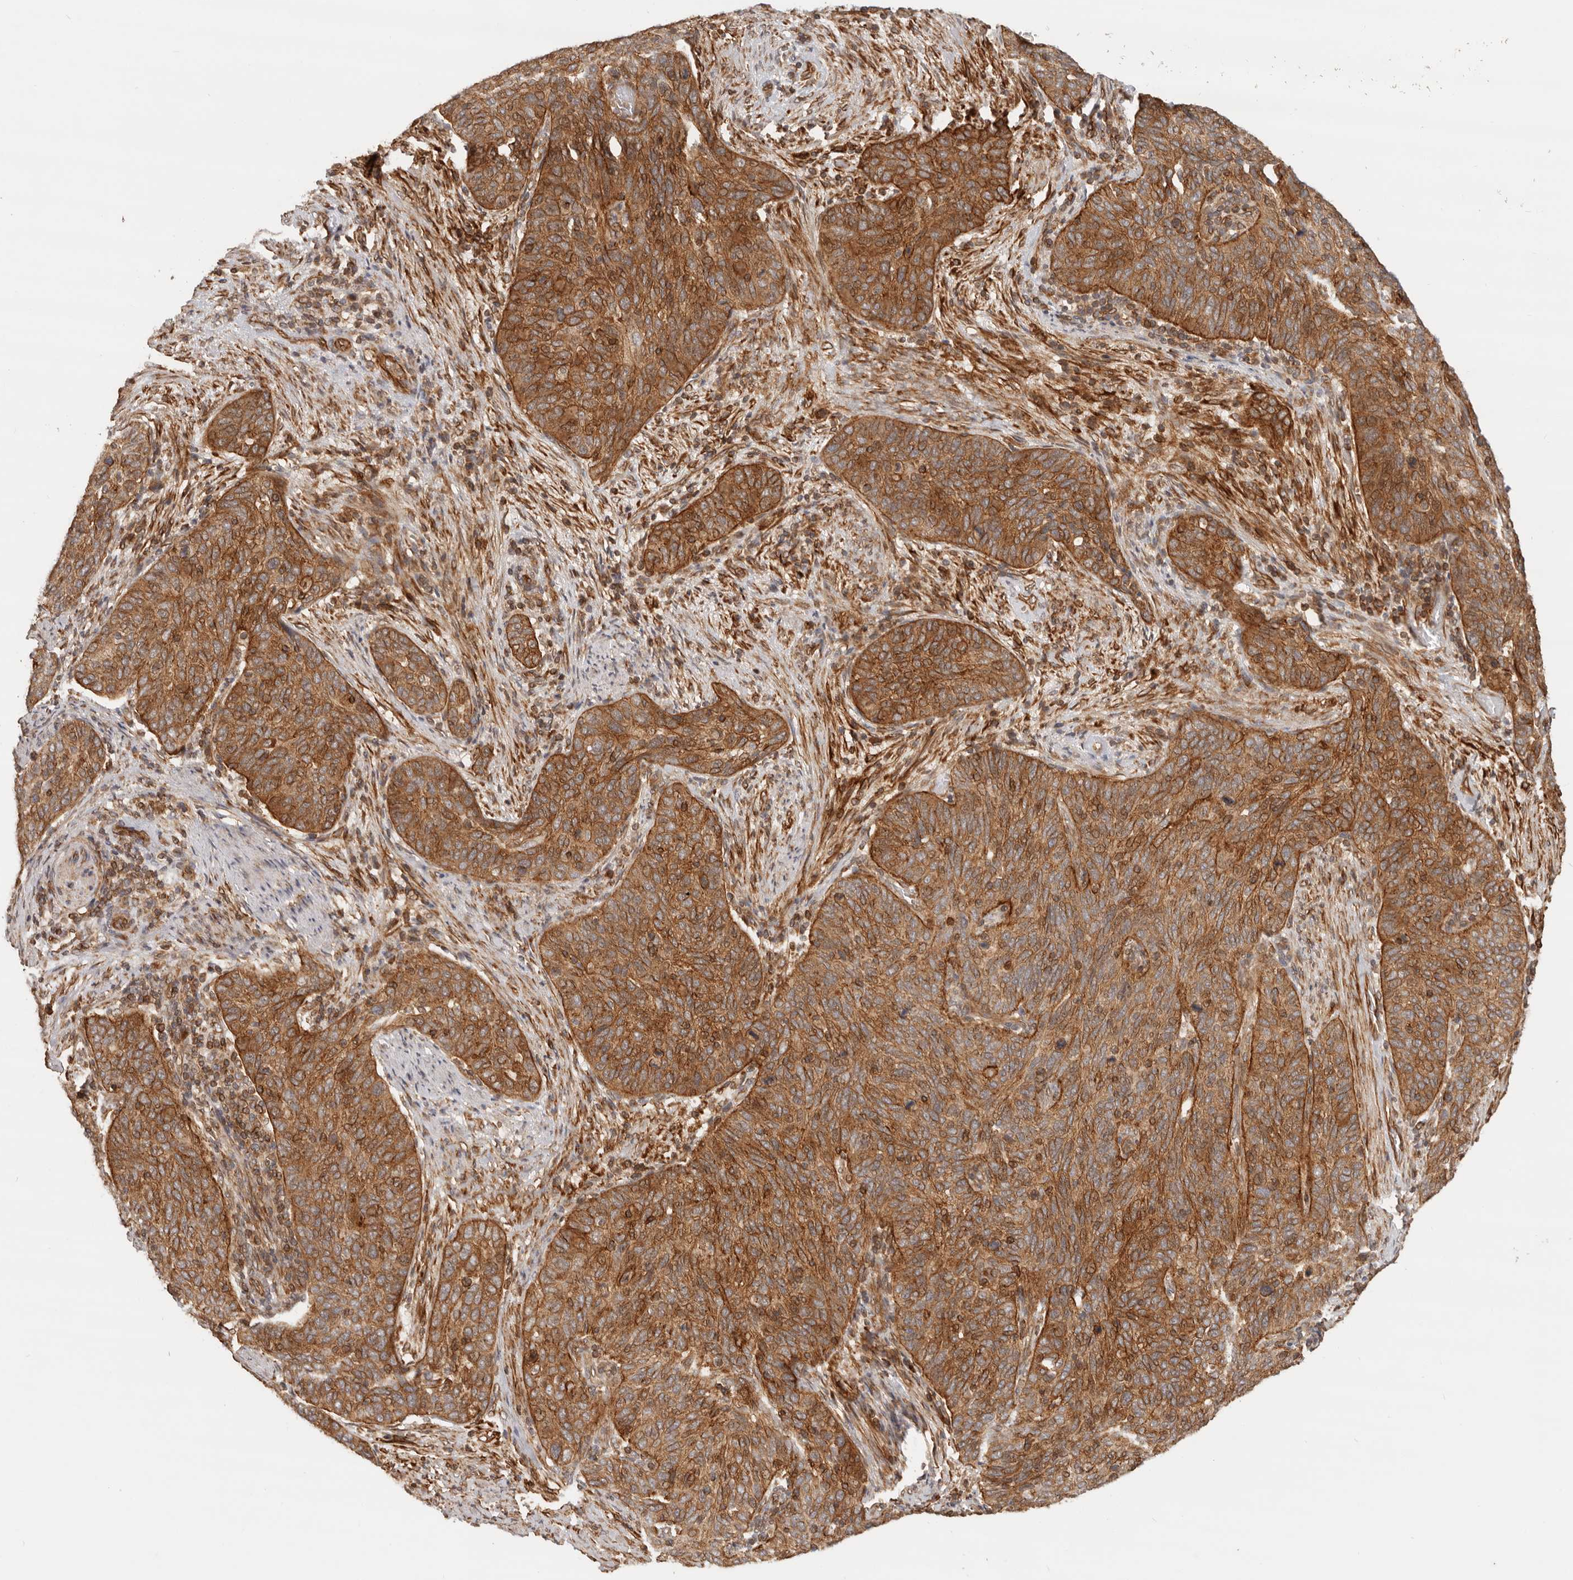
{"staining": {"intensity": "moderate", "quantity": ">75%", "location": "cytoplasmic/membranous"}, "tissue": "cervical cancer", "cell_type": "Tumor cells", "image_type": "cancer", "snomed": [{"axis": "morphology", "description": "Squamous cell carcinoma, NOS"}, {"axis": "topography", "description": "Cervix"}], "caption": "Human cervical cancer (squamous cell carcinoma) stained with a brown dye demonstrates moderate cytoplasmic/membranous positive positivity in approximately >75% of tumor cells.", "gene": "UFSP1", "patient": {"sex": "female", "age": 60}}